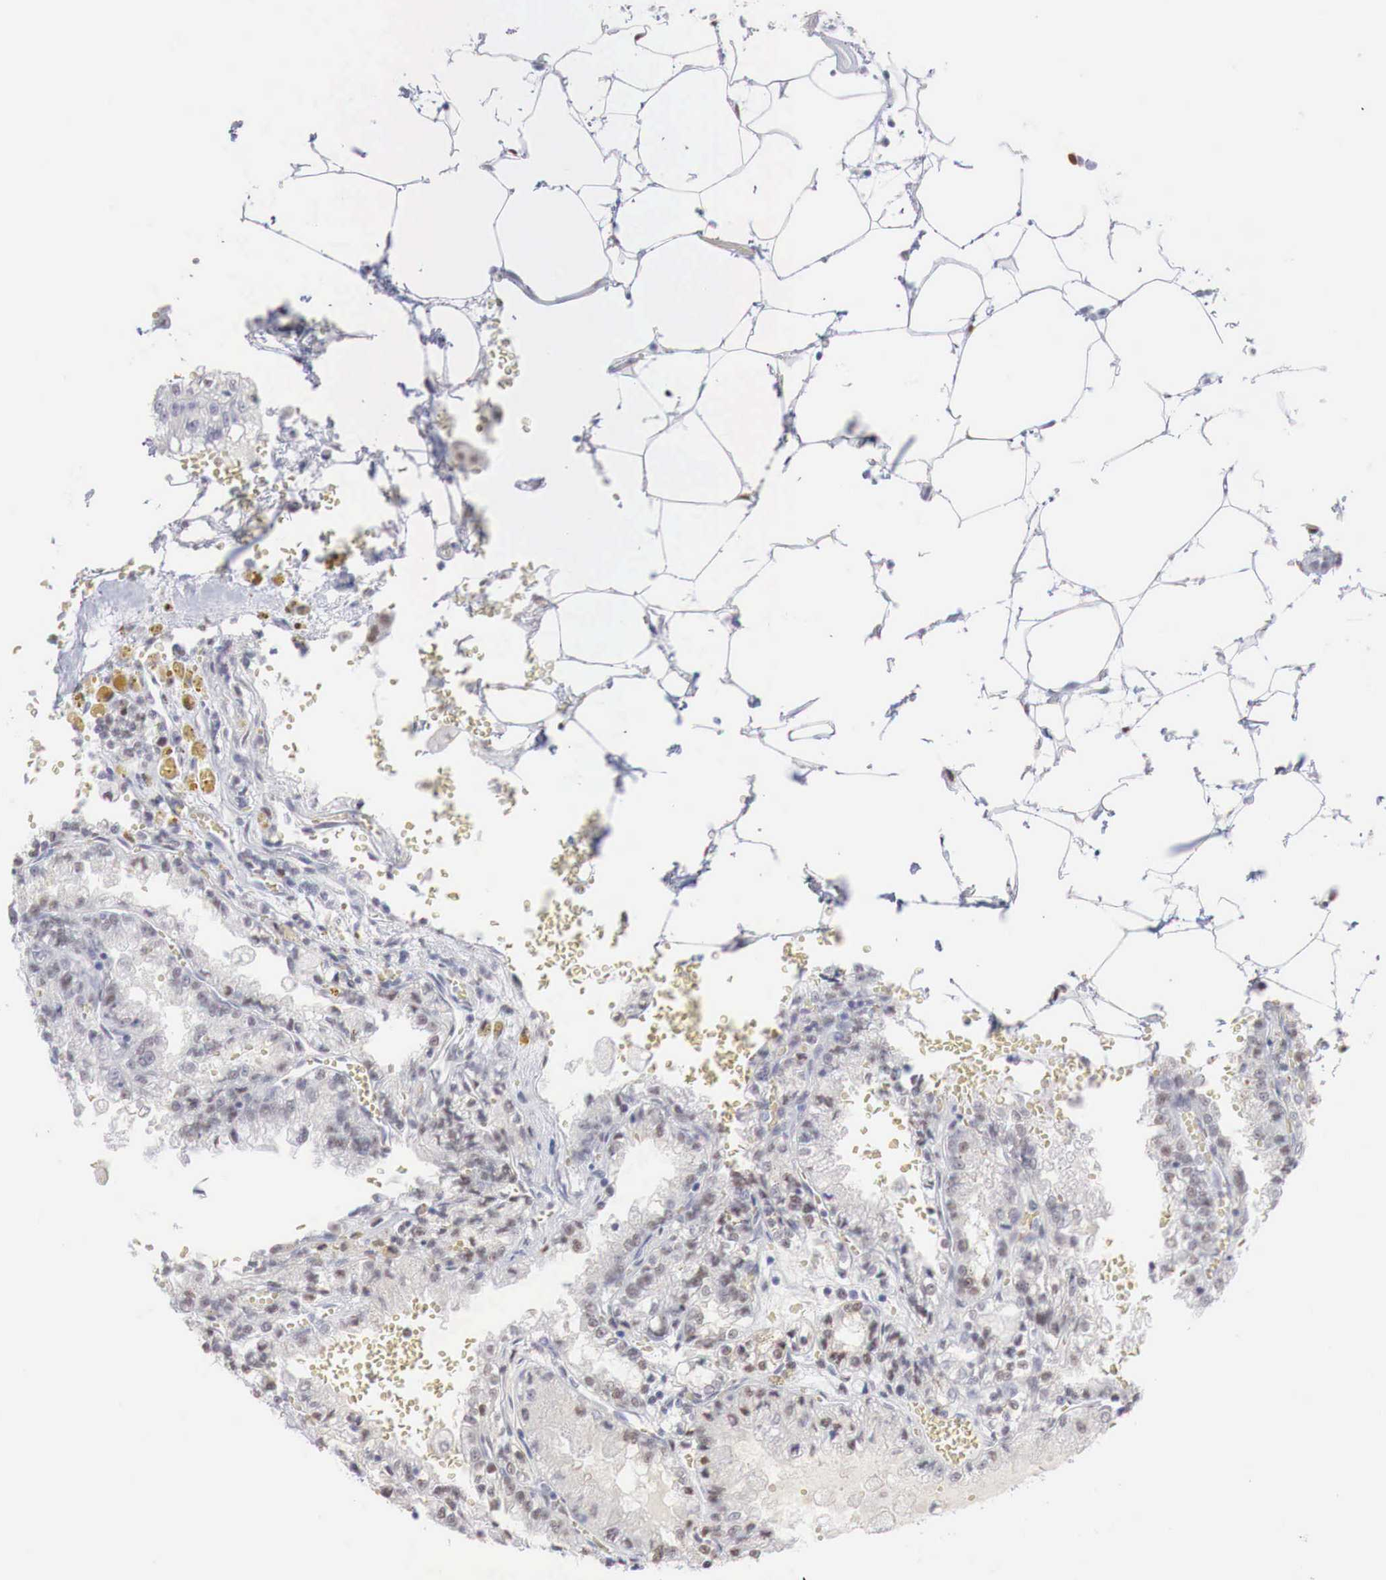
{"staining": {"intensity": "moderate", "quantity": "25%-75%", "location": "nuclear"}, "tissue": "renal cancer", "cell_type": "Tumor cells", "image_type": "cancer", "snomed": [{"axis": "morphology", "description": "Adenocarcinoma, NOS"}, {"axis": "topography", "description": "Kidney"}], "caption": "Adenocarcinoma (renal) stained for a protein (brown) exhibits moderate nuclear positive positivity in about 25%-75% of tumor cells.", "gene": "FOXP2", "patient": {"sex": "female", "age": 56}}